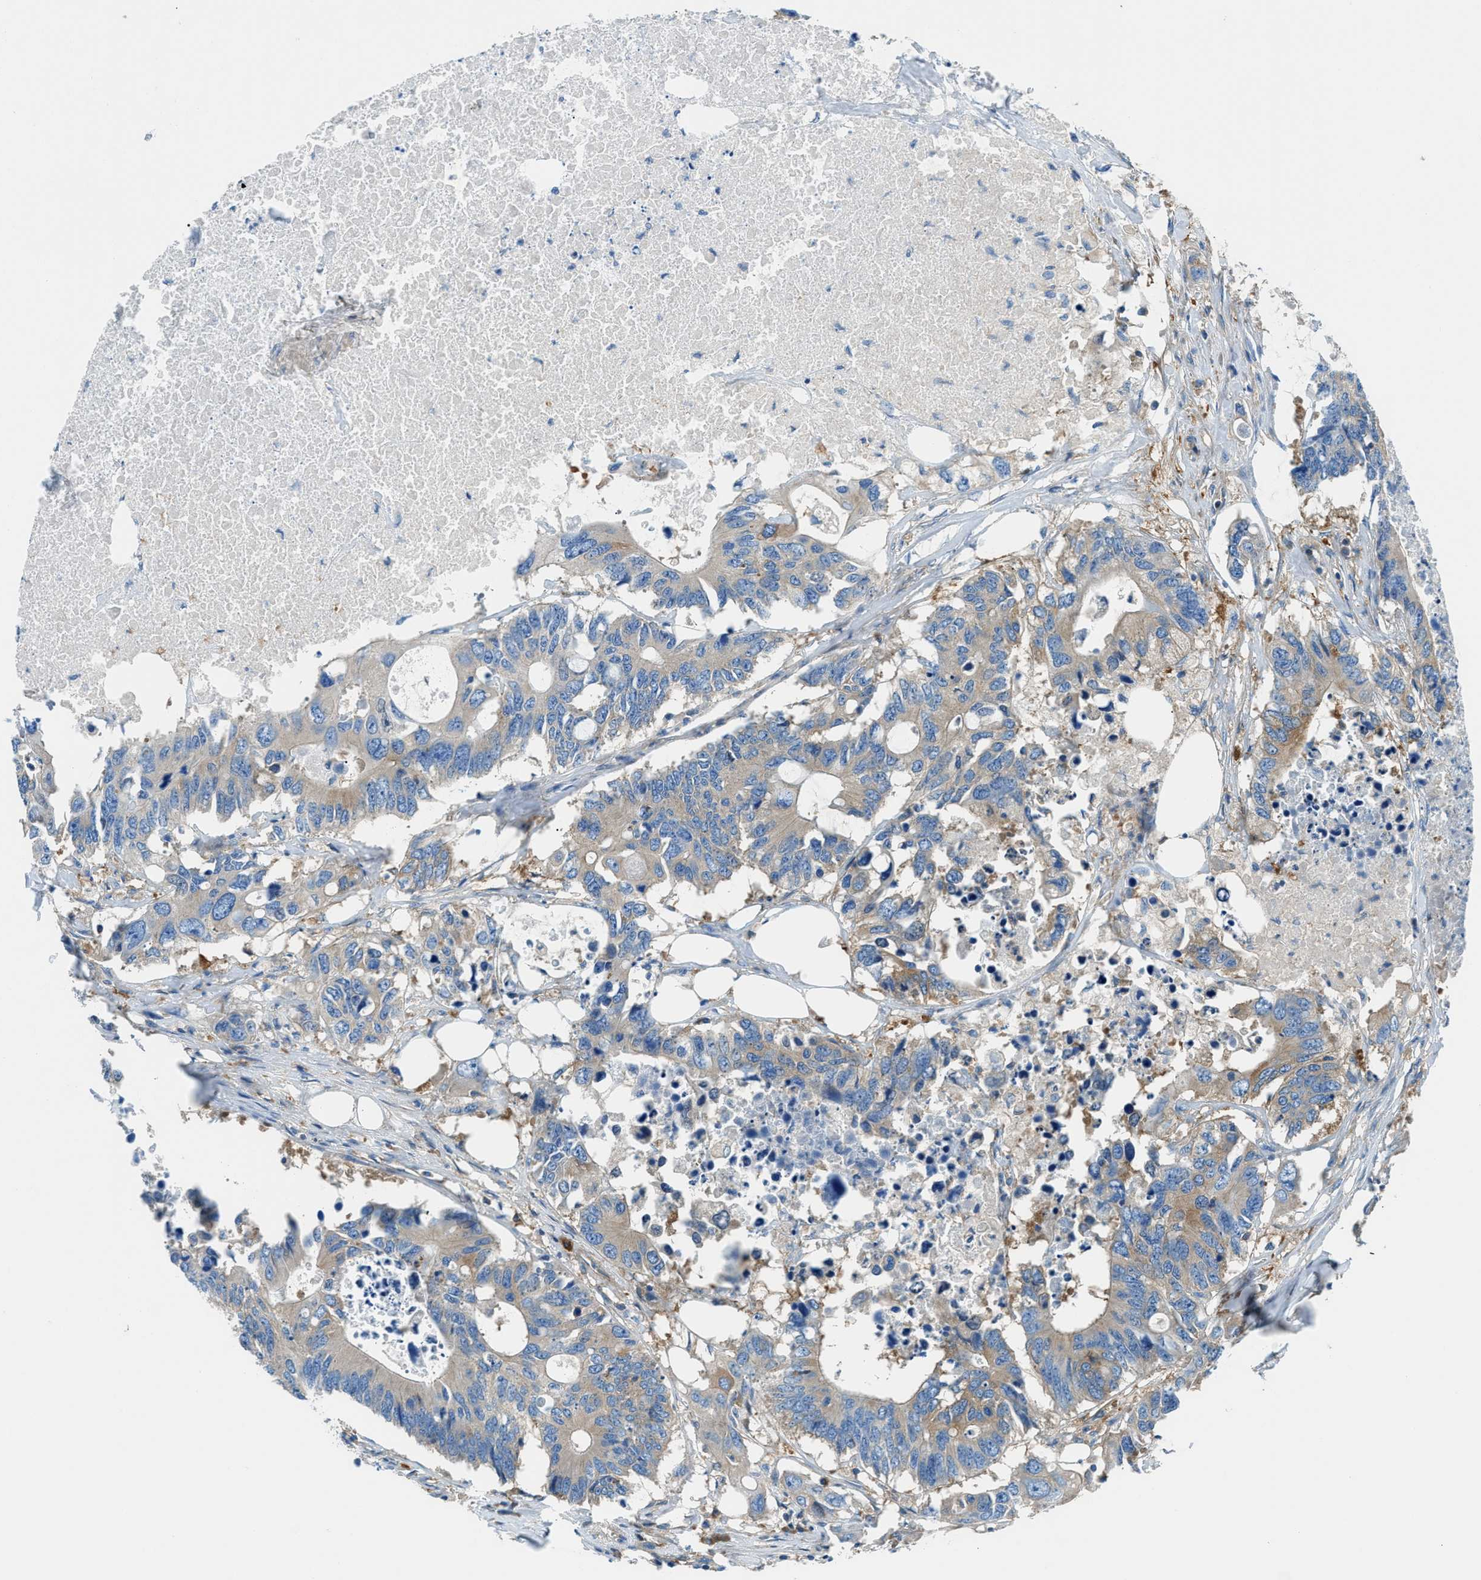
{"staining": {"intensity": "moderate", "quantity": "<25%", "location": "cytoplasmic/membranous"}, "tissue": "colorectal cancer", "cell_type": "Tumor cells", "image_type": "cancer", "snomed": [{"axis": "morphology", "description": "Adenocarcinoma, NOS"}, {"axis": "topography", "description": "Colon"}], "caption": "Colorectal adenocarcinoma stained with DAB IHC reveals low levels of moderate cytoplasmic/membranous expression in about <25% of tumor cells.", "gene": "SARS1", "patient": {"sex": "male", "age": 71}}